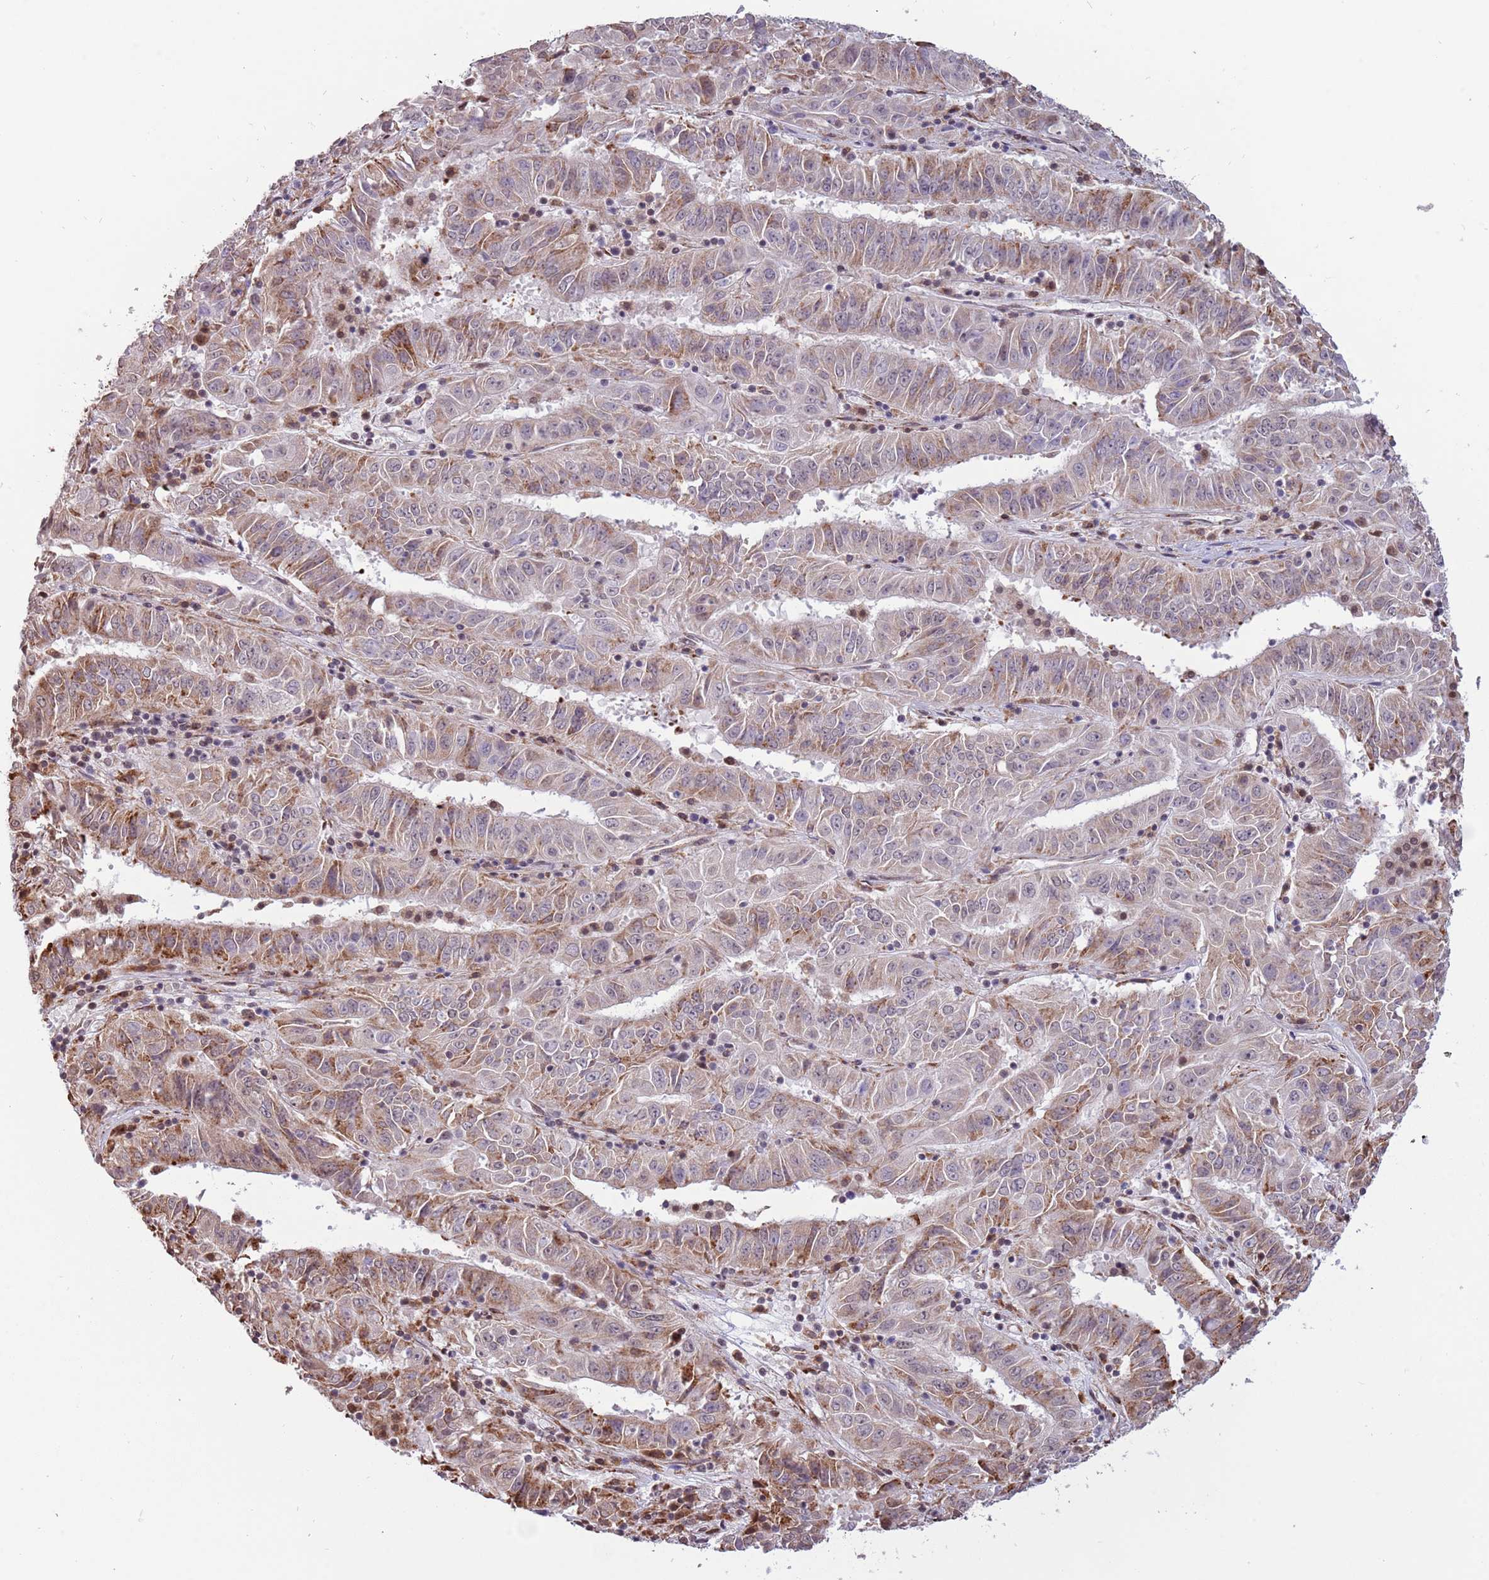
{"staining": {"intensity": "moderate", "quantity": "25%-75%", "location": "cytoplasmic/membranous"}, "tissue": "pancreatic cancer", "cell_type": "Tumor cells", "image_type": "cancer", "snomed": [{"axis": "morphology", "description": "Adenocarcinoma, NOS"}, {"axis": "topography", "description": "Pancreas"}], "caption": "Adenocarcinoma (pancreatic) stained for a protein displays moderate cytoplasmic/membranous positivity in tumor cells. (brown staining indicates protein expression, while blue staining denotes nuclei).", "gene": "BARD1", "patient": {"sex": "male", "age": 63}}